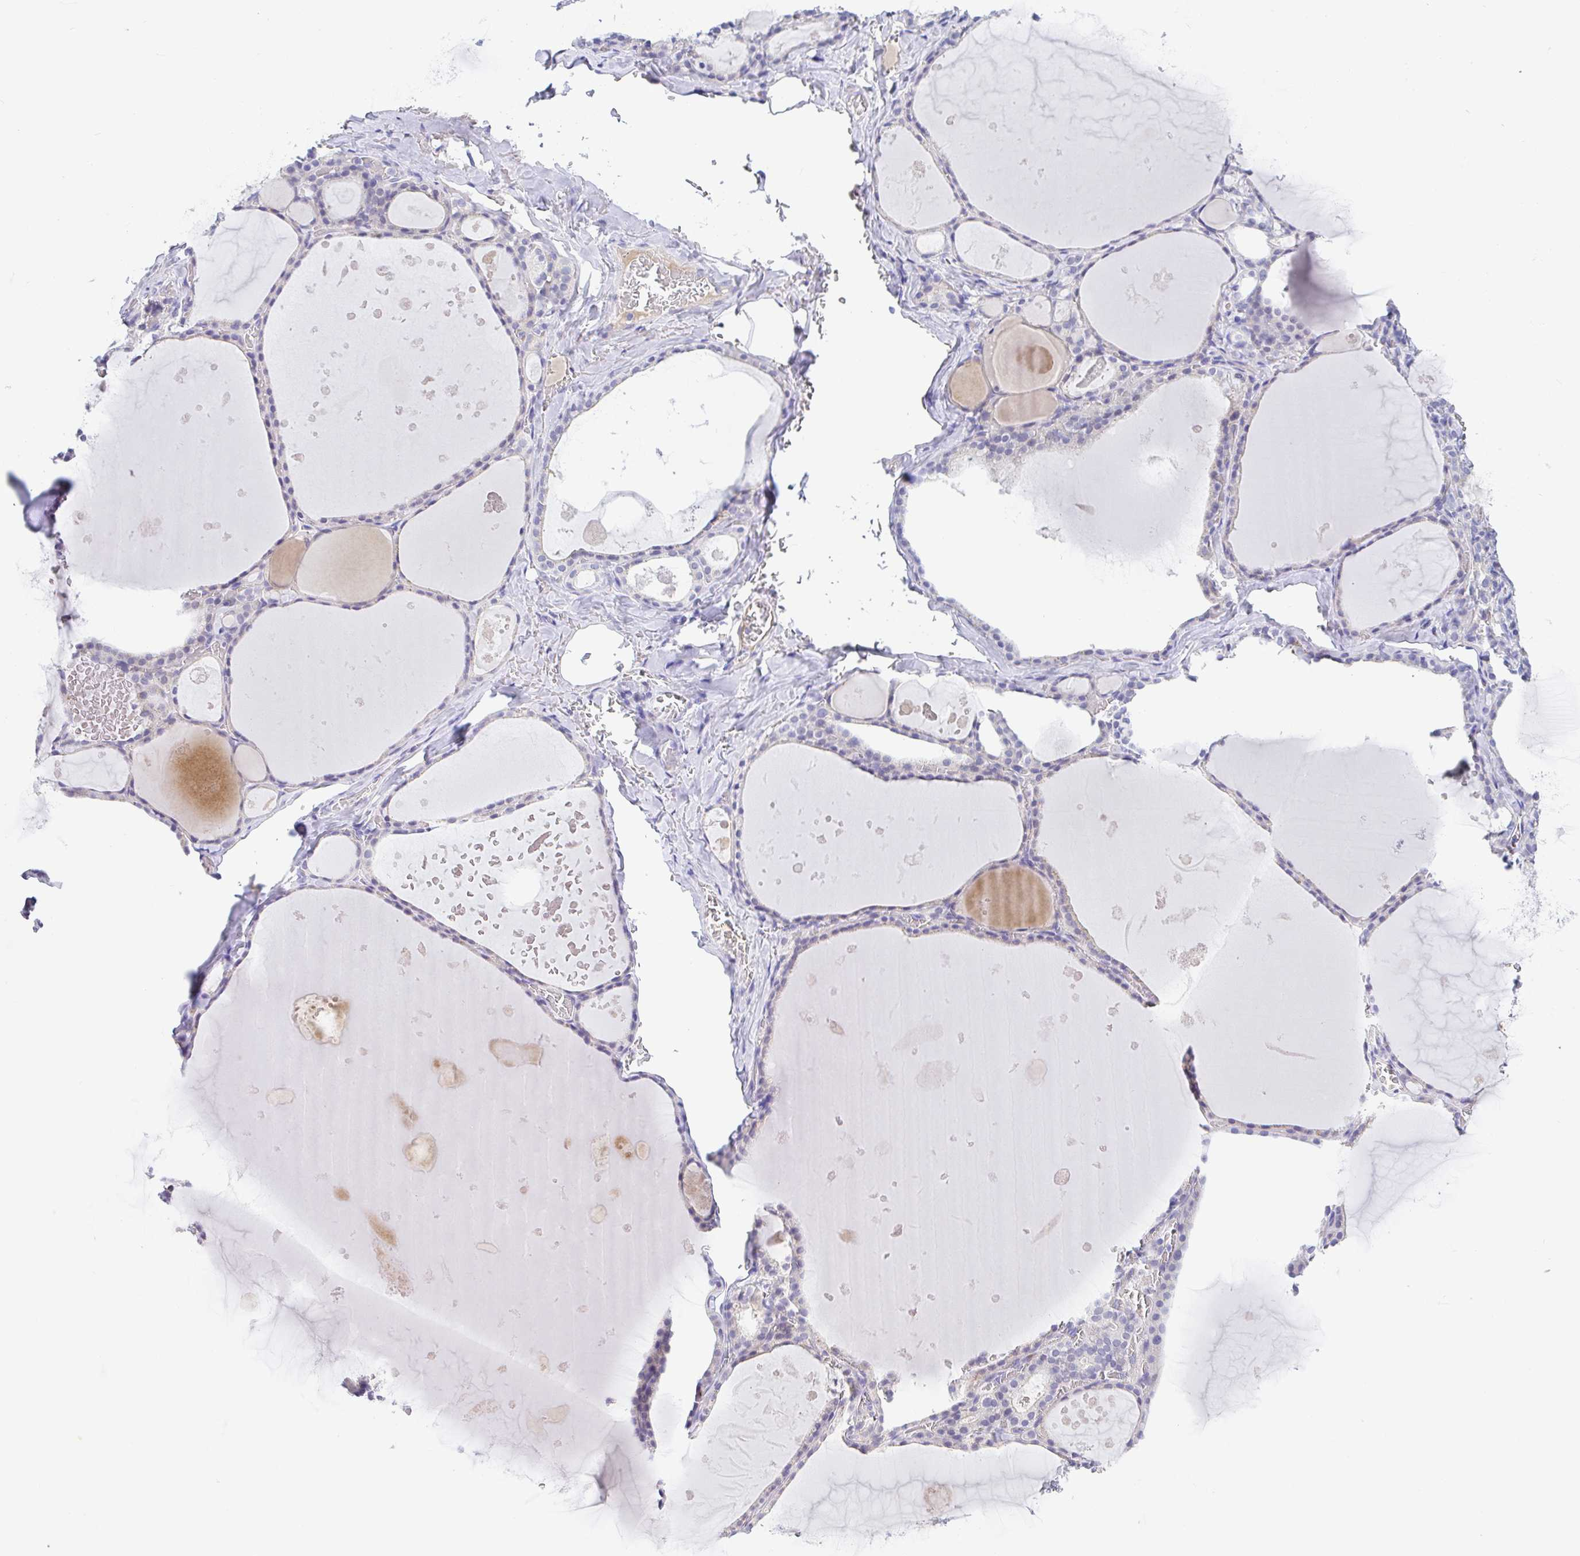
{"staining": {"intensity": "negative", "quantity": "none", "location": "none"}, "tissue": "thyroid gland", "cell_type": "Glandular cells", "image_type": "normal", "snomed": [{"axis": "morphology", "description": "Normal tissue, NOS"}, {"axis": "topography", "description": "Thyroid gland"}], "caption": "A histopathology image of human thyroid gland is negative for staining in glandular cells. (DAB (3,3'-diaminobenzidine) immunohistochemistry visualized using brightfield microscopy, high magnification).", "gene": "SERPINE3", "patient": {"sex": "male", "age": 56}}